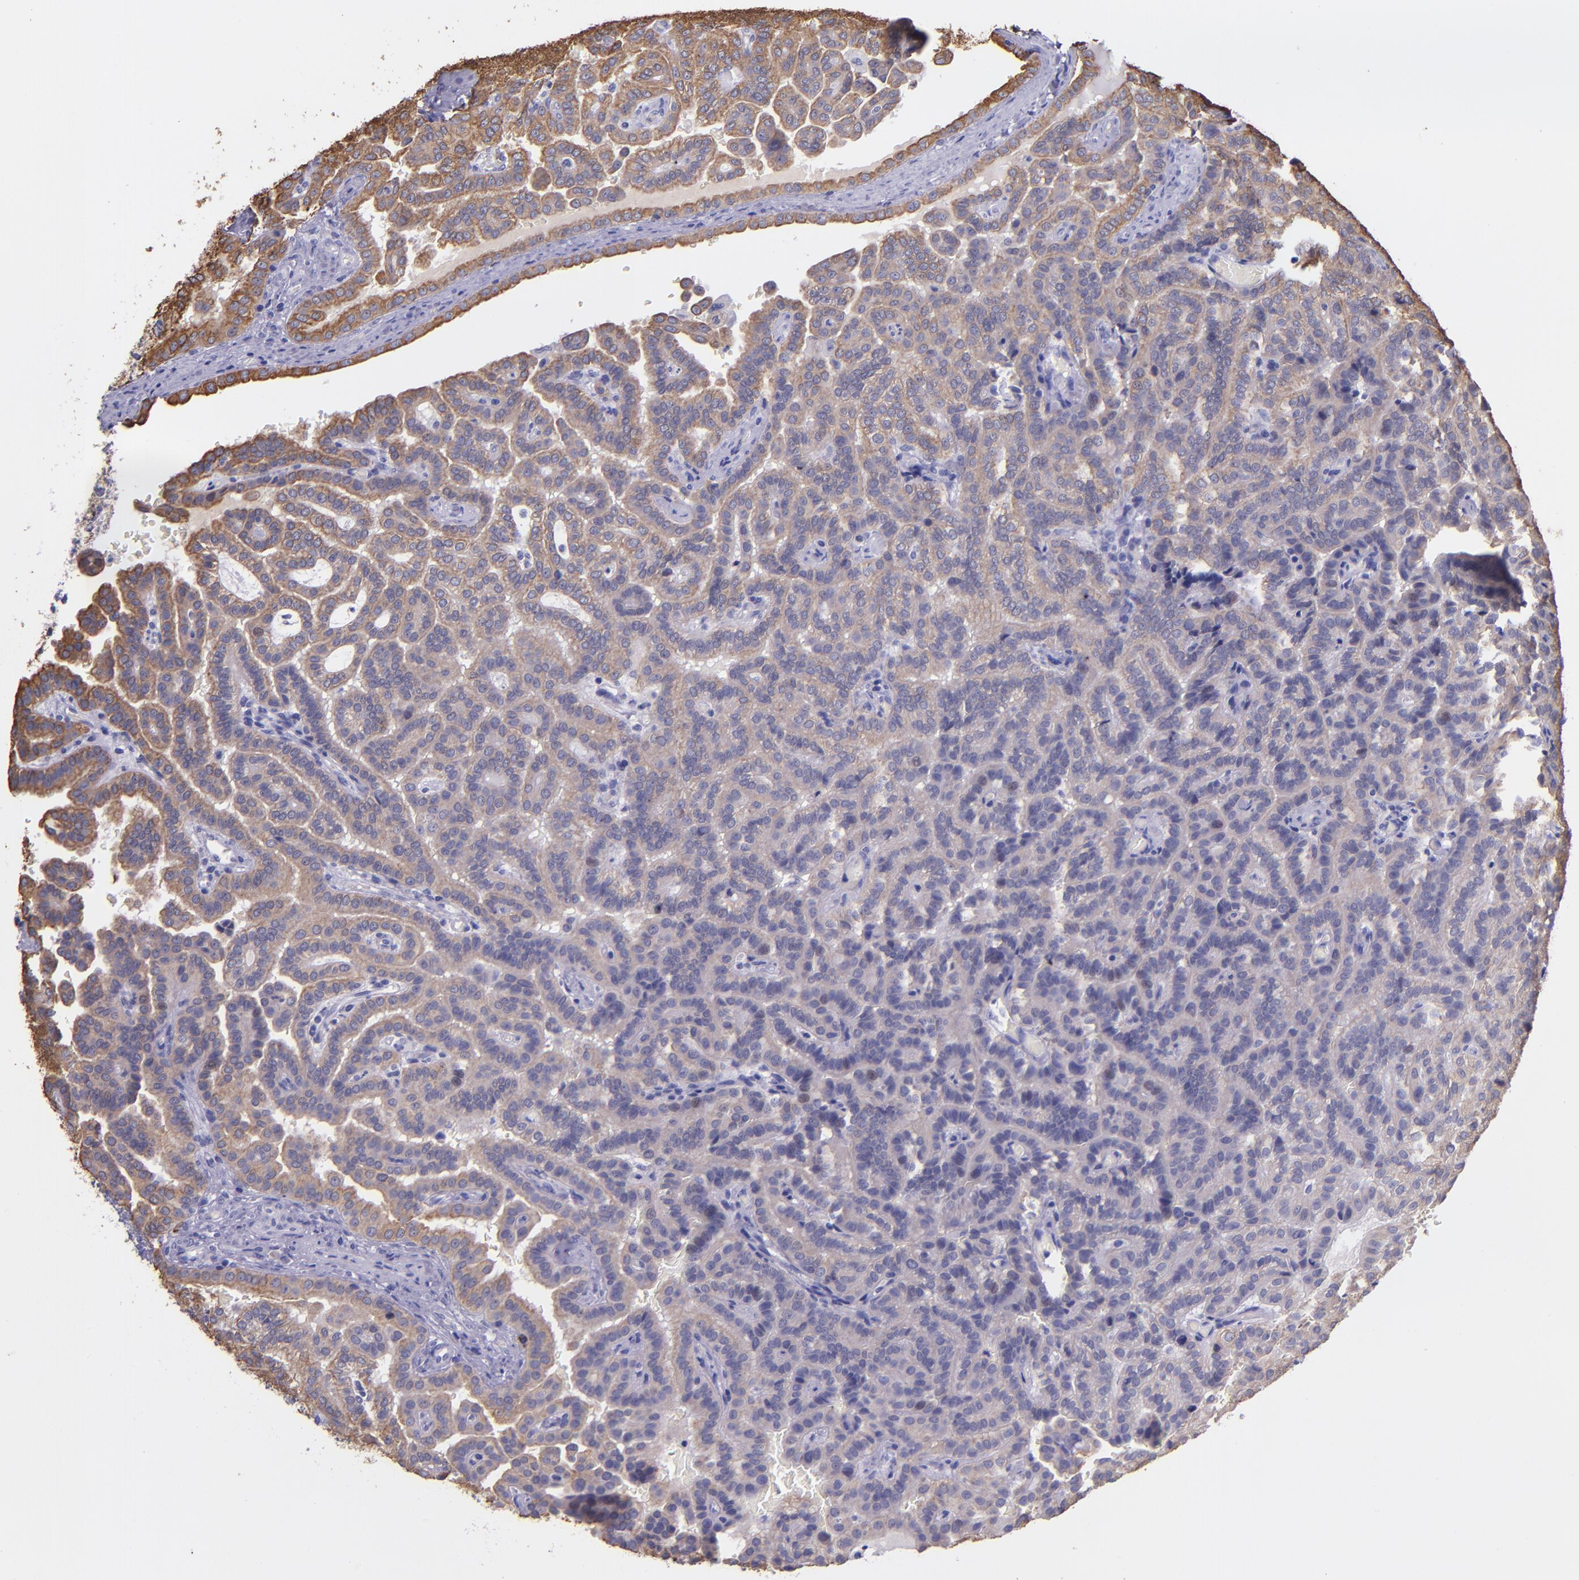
{"staining": {"intensity": "weak", "quantity": ">75%", "location": "cytoplasmic/membranous"}, "tissue": "renal cancer", "cell_type": "Tumor cells", "image_type": "cancer", "snomed": [{"axis": "morphology", "description": "Adenocarcinoma, NOS"}, {"axis": "topography", "description": "Kidney"}], "caption": "The histopathology image exhibits staining of renal cancer (adenocarcinoma), revealing weak cytoplasmic/membranous protein positivity (brown color) within tumor cells.", "gene": "KRT4", "patient": {"sex": "male", "age": 61}}